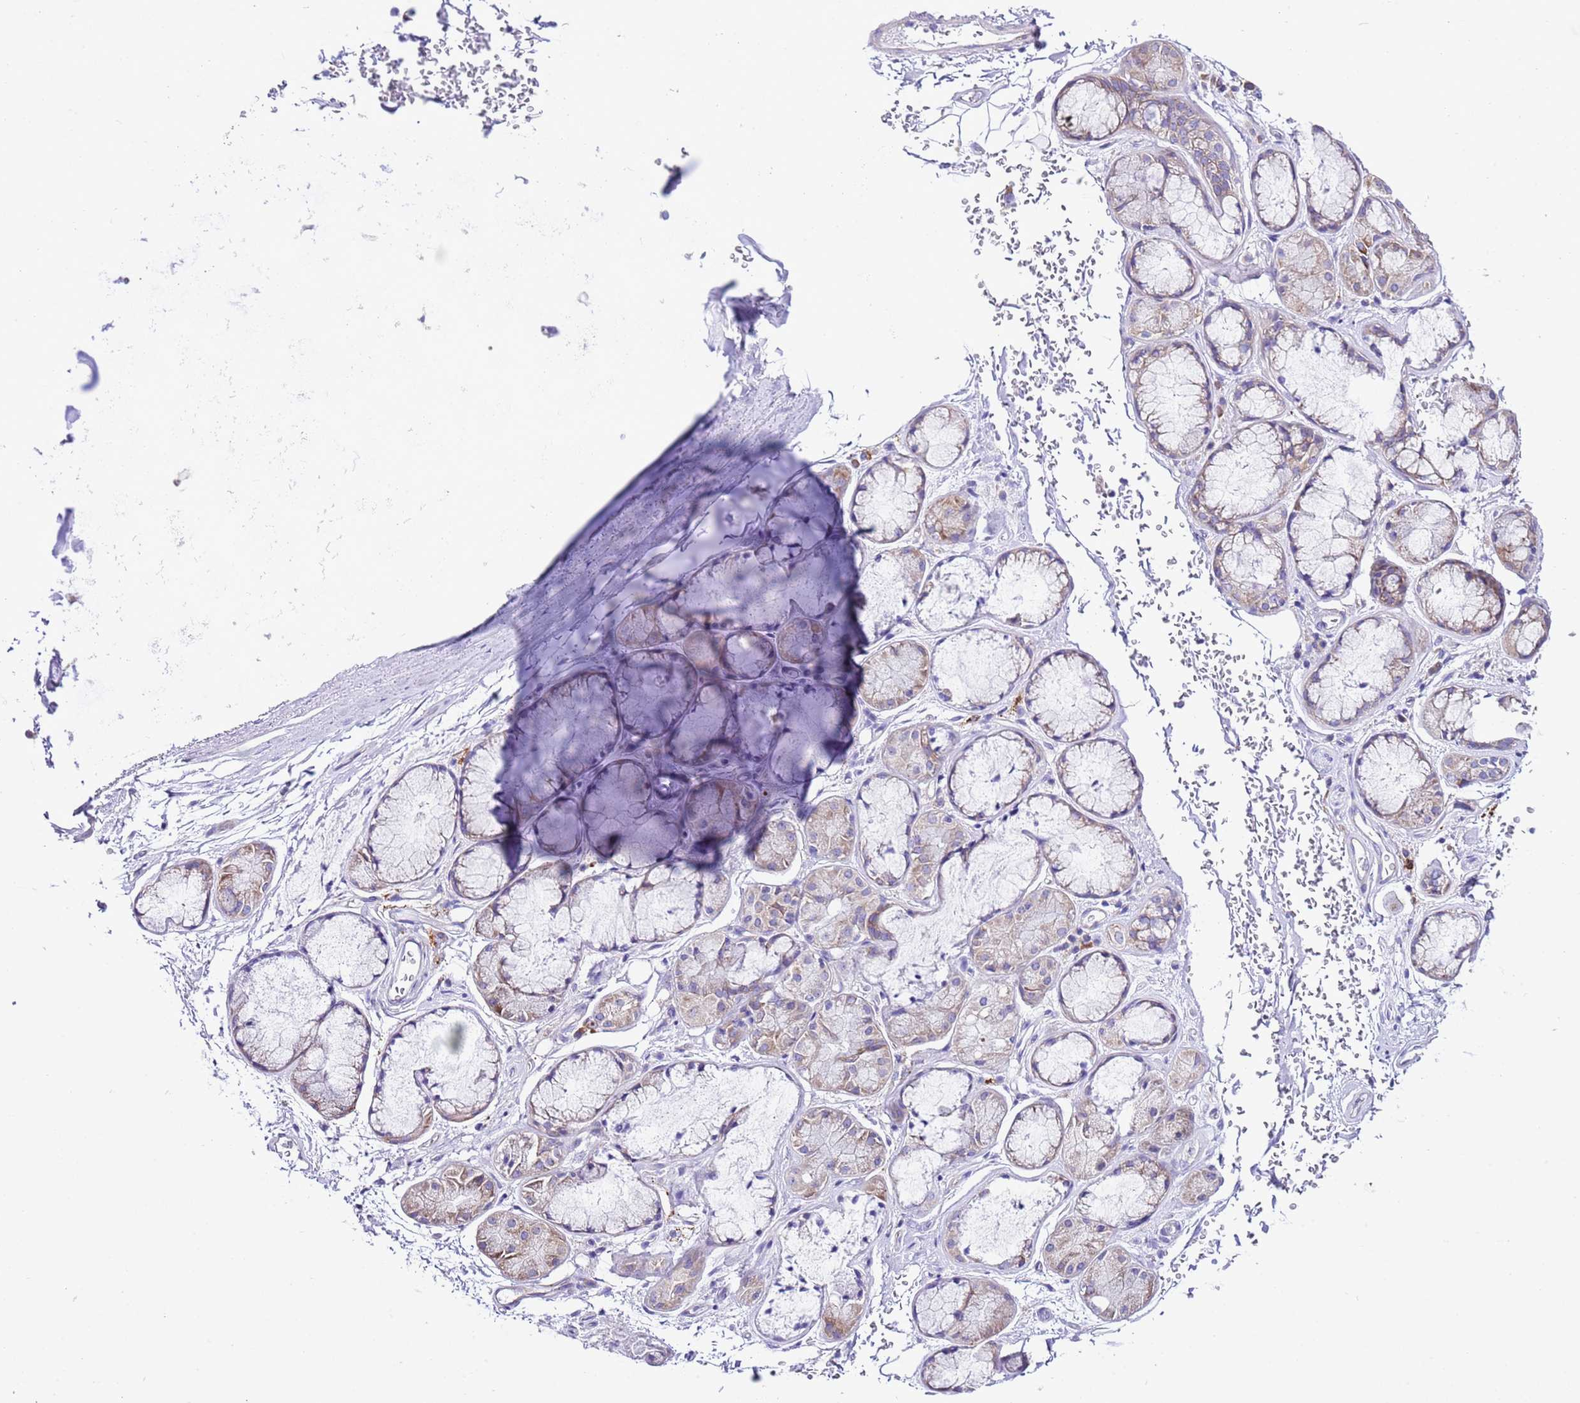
{"staining": {"intensity": "negative", "quantity": "none", "location": "none"}, "tissue": "soft tissue", "cell_type": "Chondrocytes", "image_type": "normal", "snomed": [{"axis": "morphology", "description": "Normal tissue, NOS"}, {"axis": "topography", "description": "Cartilage tissue"}], "caption": "Soft tissue was stained to show a protein in brown. There is no significant expression in chondrocytes.", "gene": "RPS10", "patient": {"sex": "male", "age": 73}}